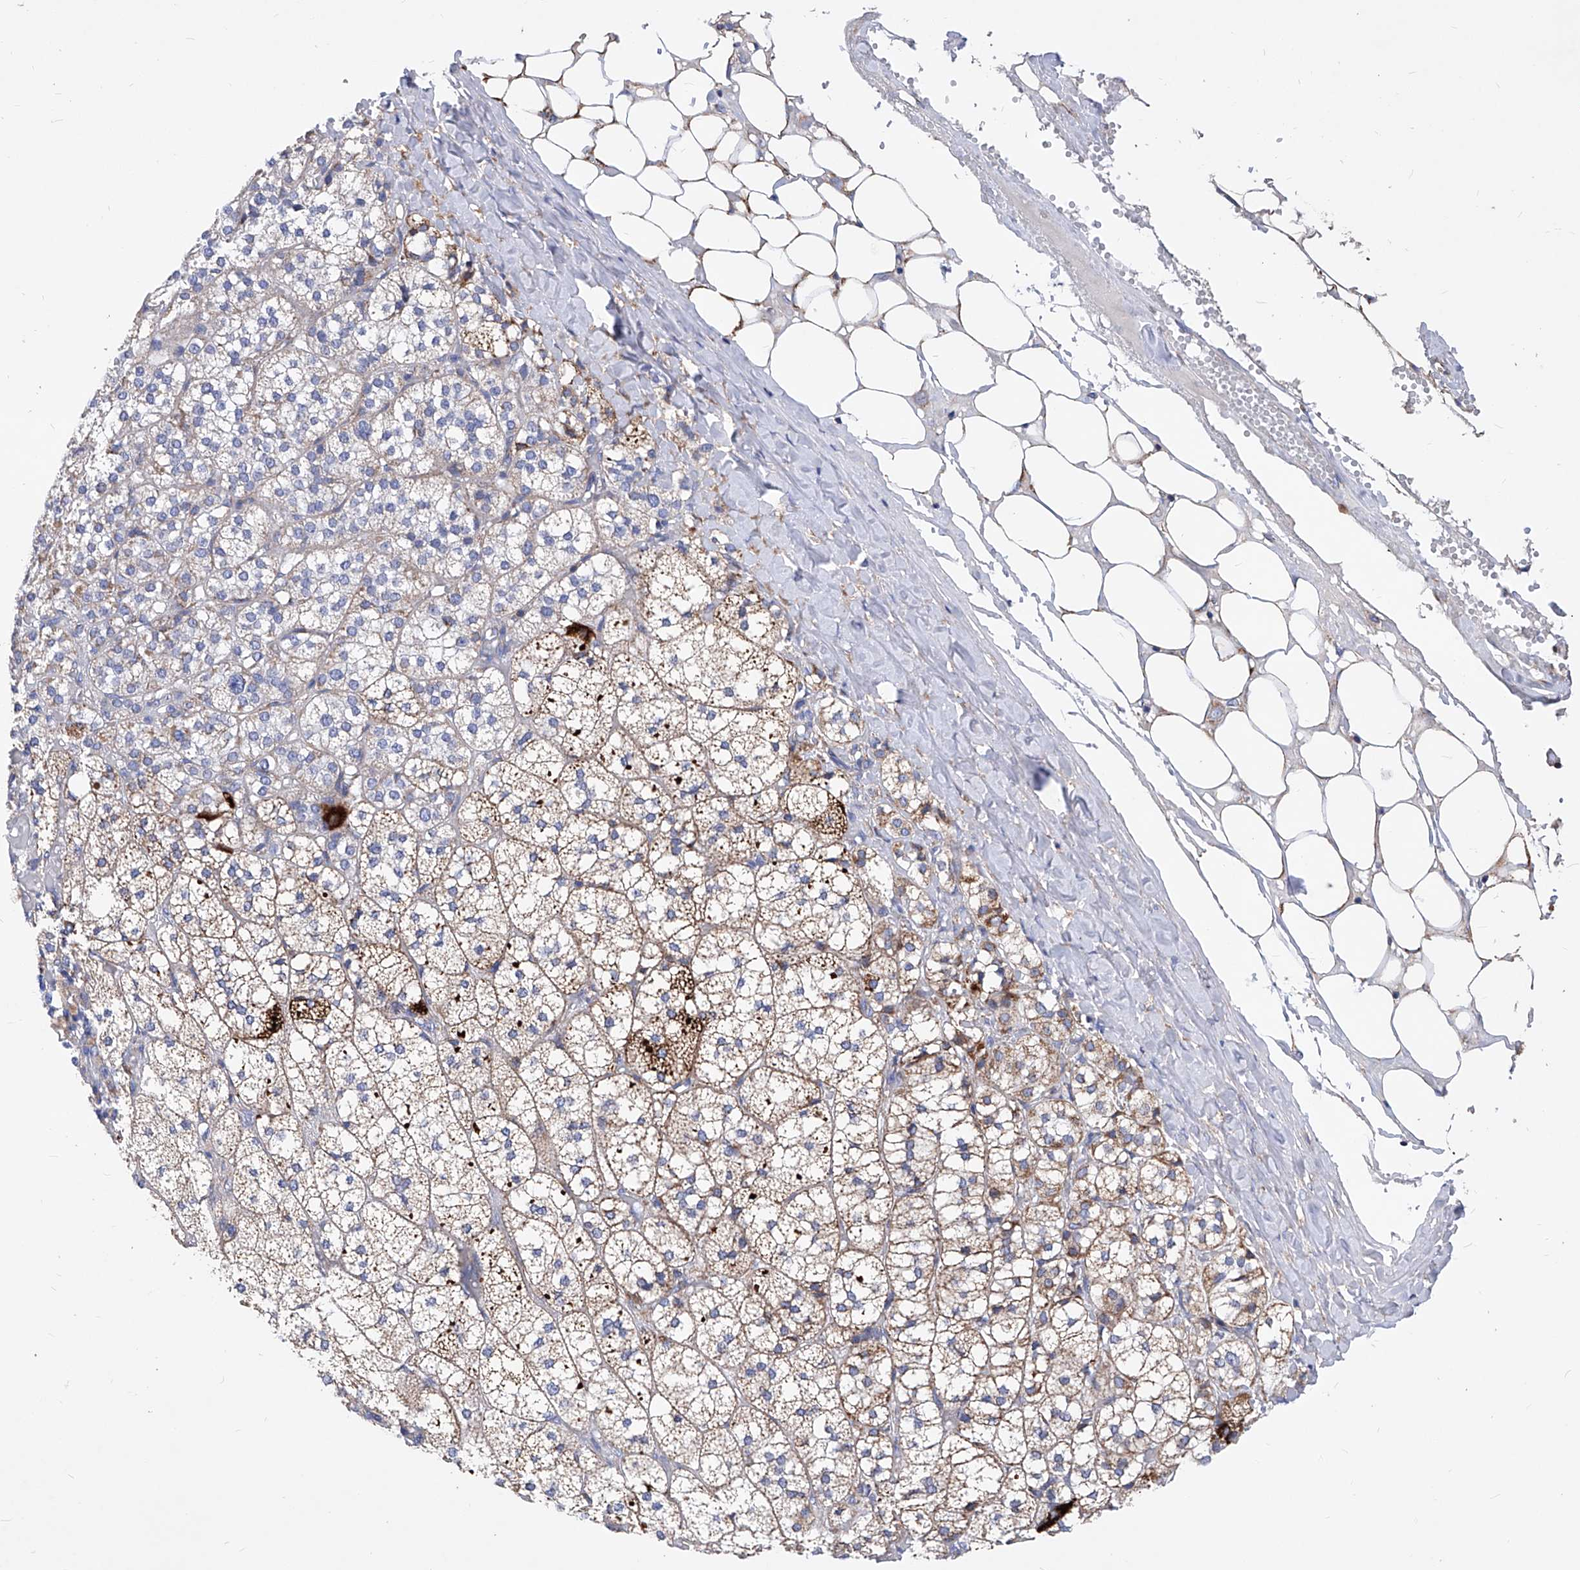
{"staining": {"intensity": "moderate", "quantity": ">75%", "location": "cytoplasmic/membranous"}, "tissue": "adrenal gland", "cell_type": "Glandular cells", "image_type": "normal", "snomed": [{"axis": "morphology", "description": "Normal tissue, NOS"}, {"axis": "topography", "description": "Adrenal gland"}], "caption": "DAB immunohistochemical staining of unremarkable adrenal gland exhibits moderate cytoplasmic/membranous protein positivity in approximately >75% of glandular cells. (brown staining indicates protein expression, while blue staining denotes nuclei).", "gene": "HRNR", "patient": {"sex": "female", "age": 61}}